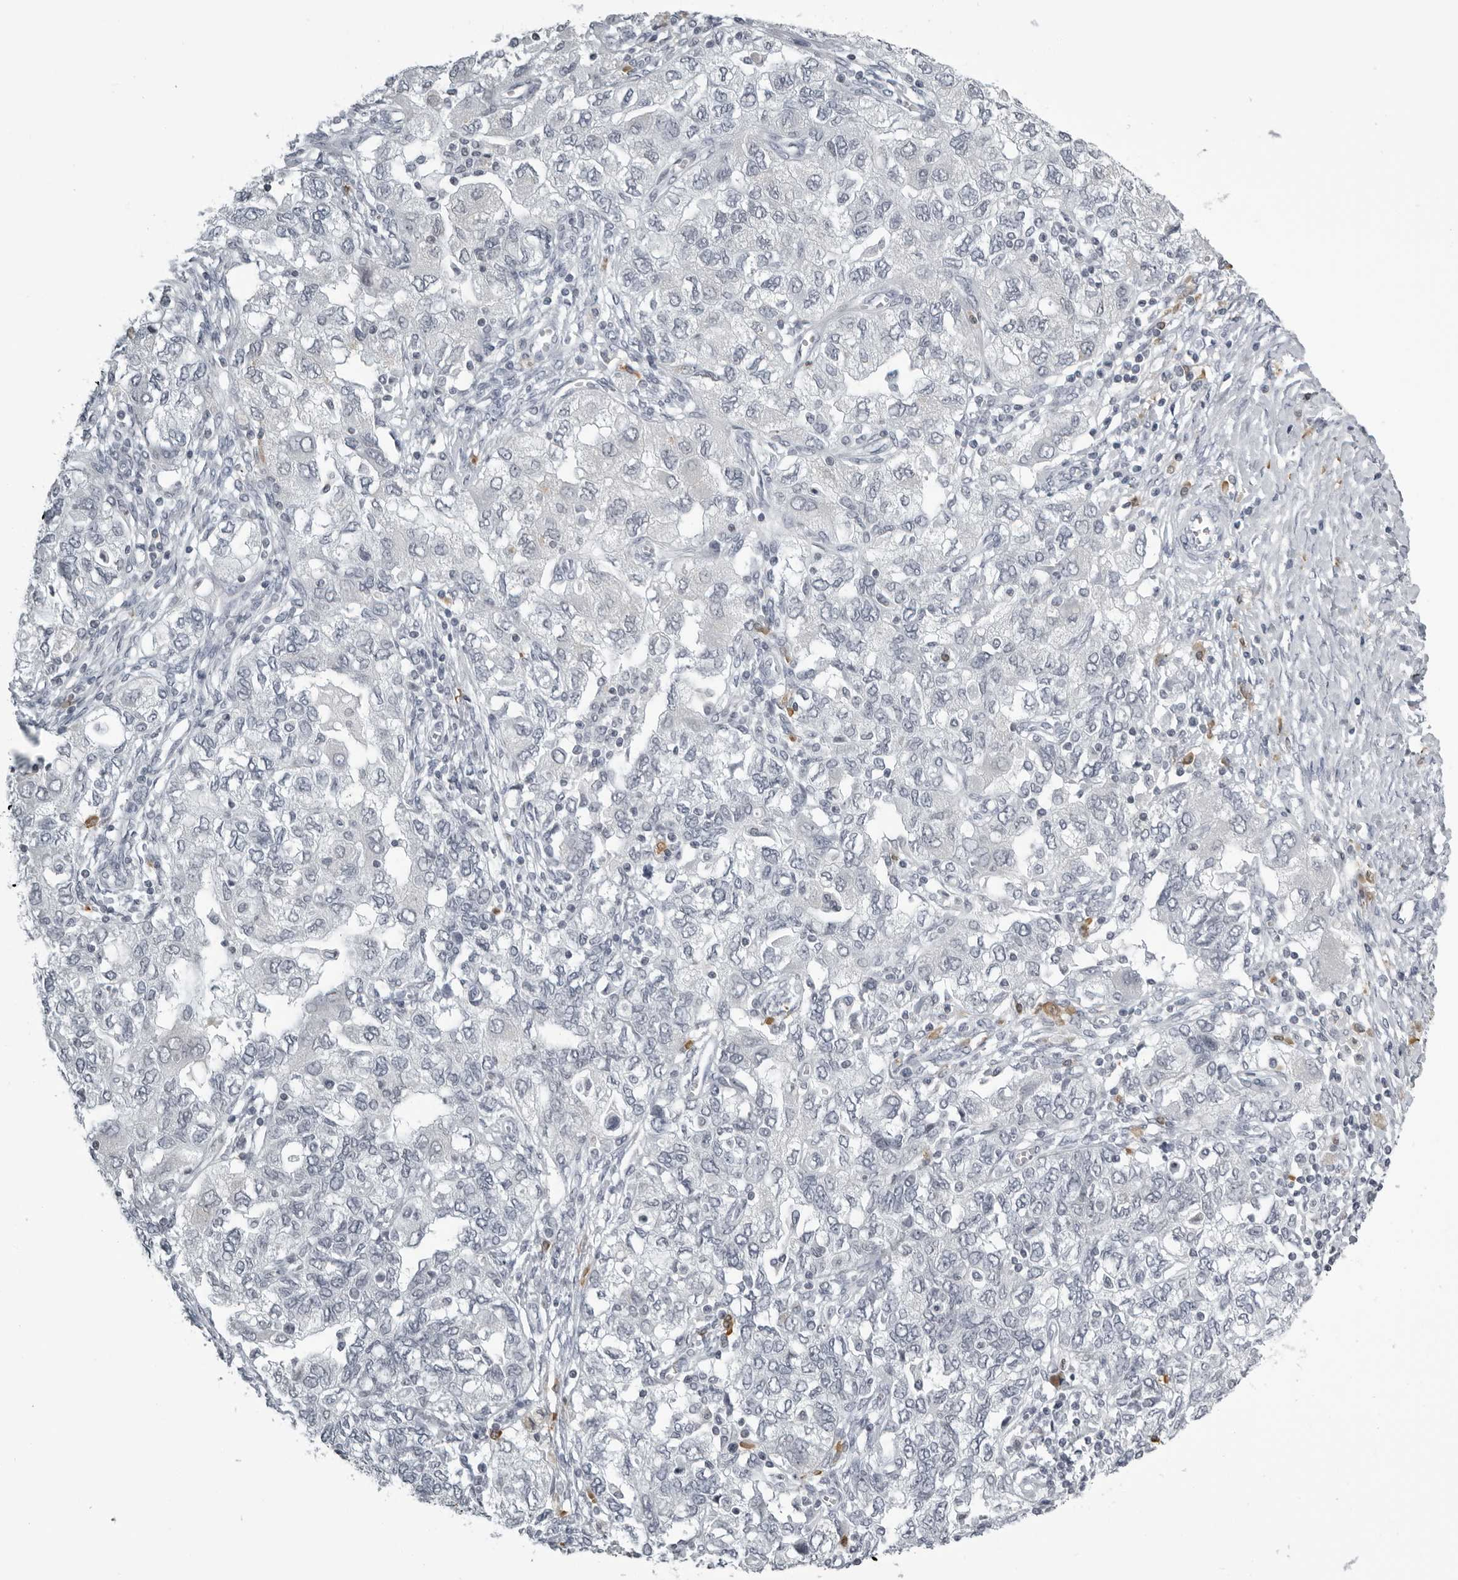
{"staining": {"intensity": "negative", "quantity": "none", "location": "none"}, "tissue": "ovarian cancer", "cell_type": "Tumor cells", "image_type": "cancer", "snomed": [{"axis": "morphology", "description": "Carcinoma, NOS"}, {"axis": "morphology", "description": "Cystadenocarcinoma, serous, NOS"}, {"axis": "topography", "description": "Ovary"}], "caption": "Immunohistochemical staining of ovarian cancer (carcinoma) exhibits no significant positivity in tumor cells. (DAB IHC visualized using brightfield microscopy, high magnification).", "gene": "RTCA", "patient": {"sex": "female", "age": 69}}